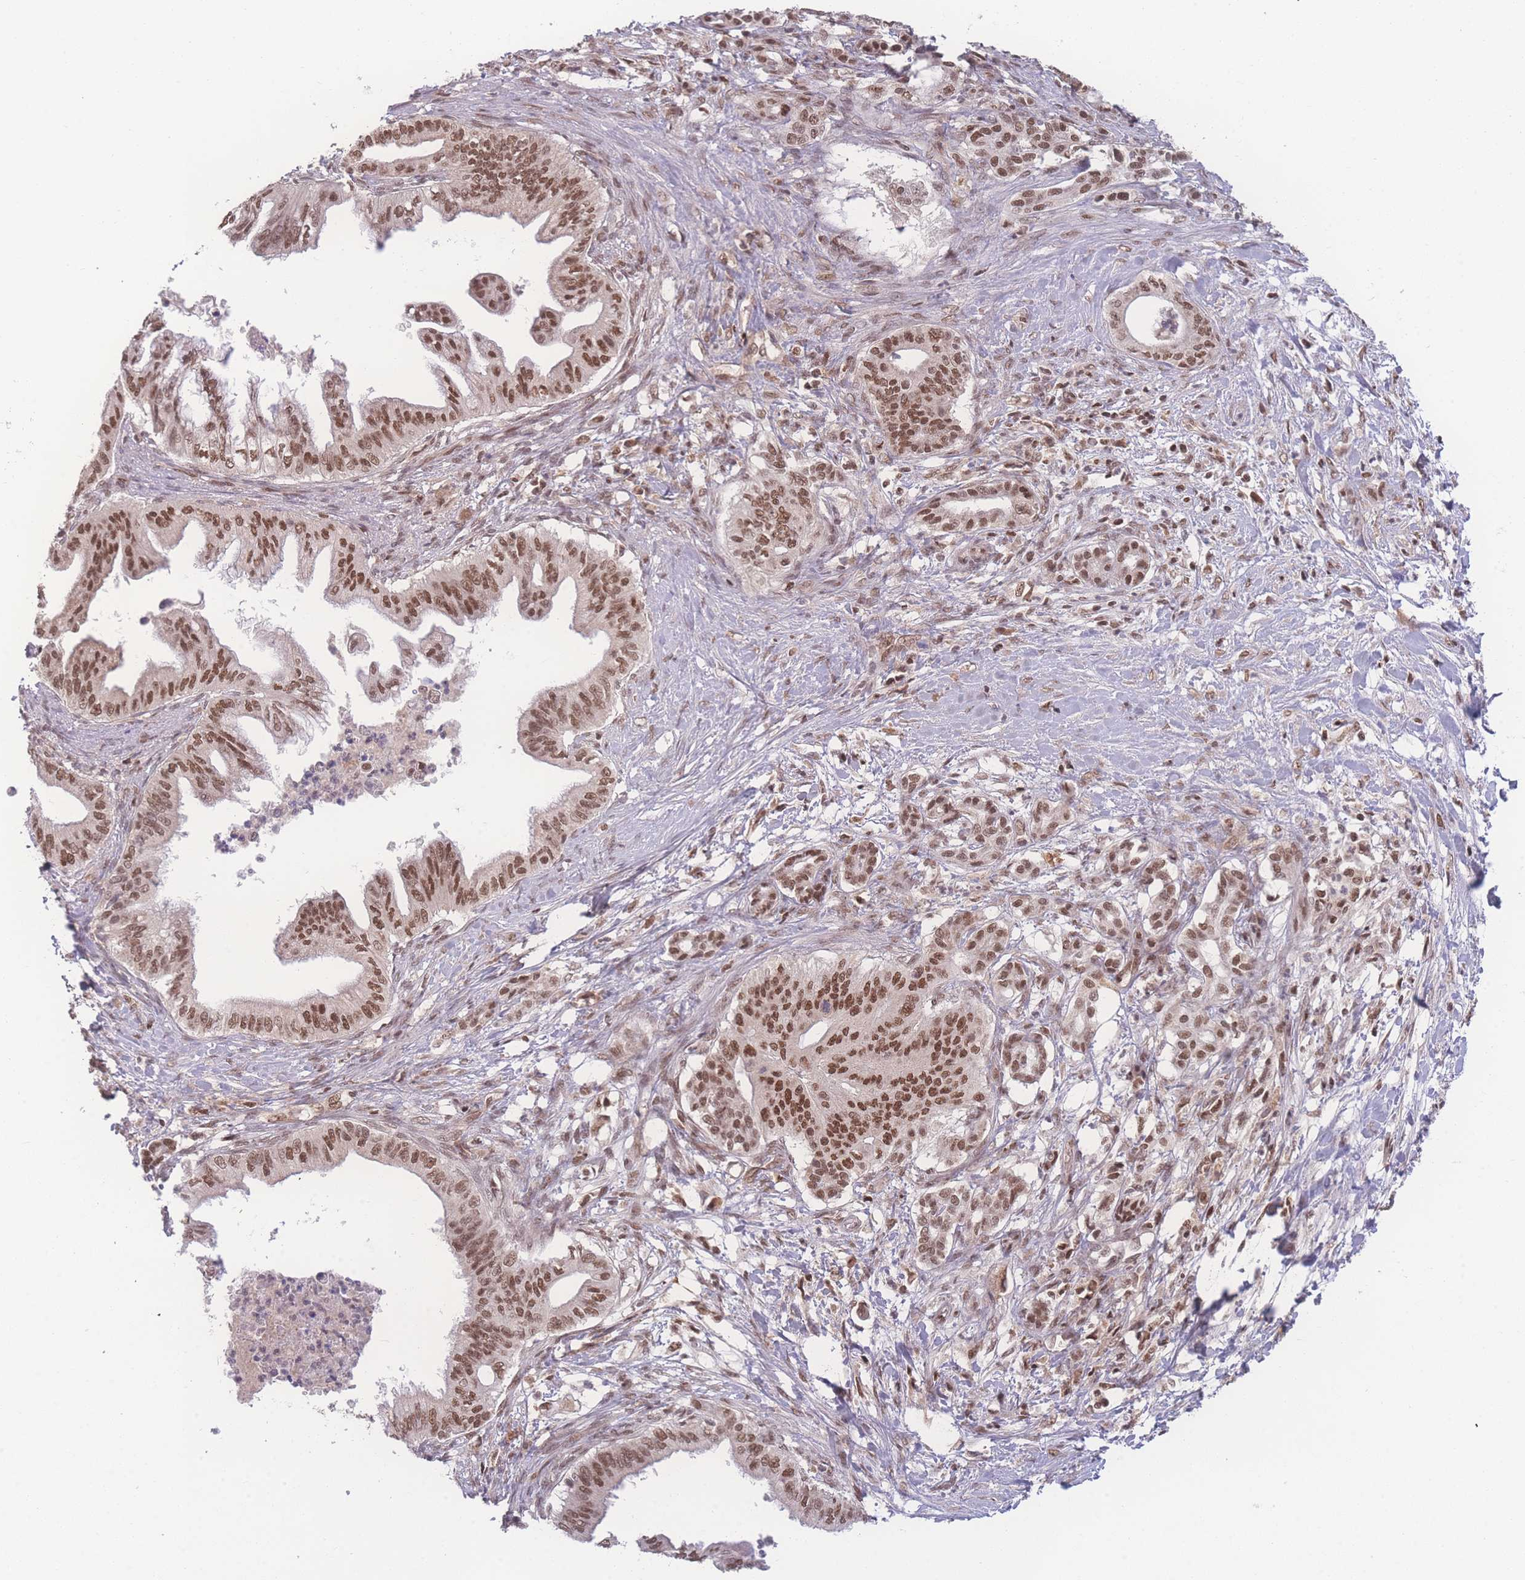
{"staining": {"intensity": "moderate", "quantity": ">75%", "location": "nuclear"}, "tissue": "pancreatic cancer", "cell_type": "Tumor cells", "image_type": "cancer", "snomed": [{"axis": "morphology", "description": "Adenocarcinoma, NOS"}, {"axis": "topography", "description": "Pancreas"}], "caption": "Protein expression analysis of pancreatic cancer (adenocarcinoma) shows moderate nuclear staining in about >75% of tumor cells. (DAB (3,3'-diaminobenzidine) IHC, brown staining for protein, blue staining for nuclei).", "gene": "RAVER1", "patient": {"sex": "male", "age": 58}}